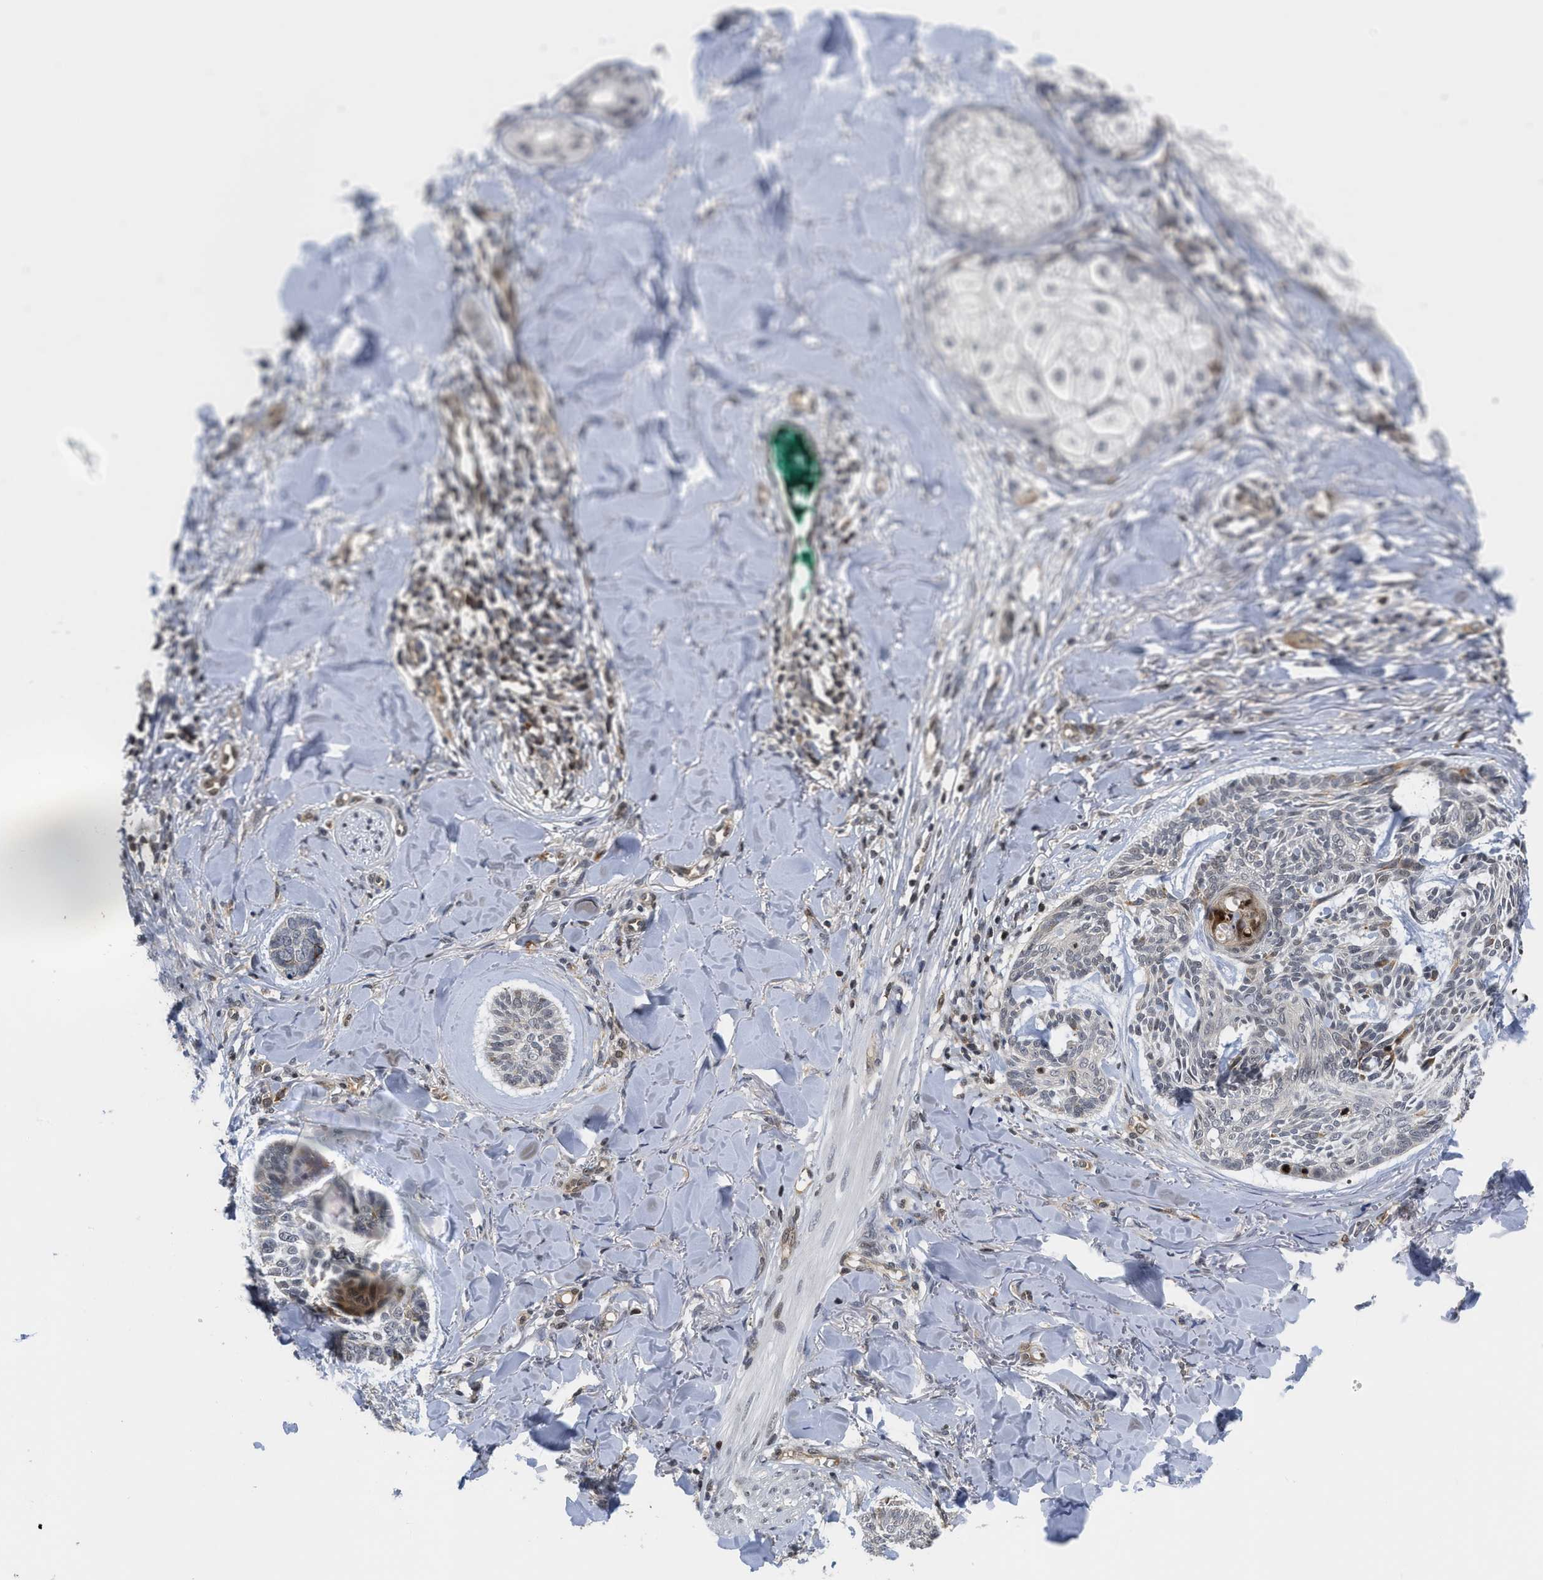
{"staining": {"intensity": "moderate", "quantity": "<25%", "location": "cytoplasmic/membranous"}, "tissue": "skin cancer", "cell_type": "Tumor cells", "image_type": "cancer", "snomed": [{"axis": "morphology", "description": "Basal cell carcinoma"}, {"axis": "topography", "description": "Skin"}], "caption": "DAB immunohistochemical staining of skin cancer shows moderate cytoplasmic/membranous protein expression in approximately <25% of tumor cells. The staining was performed using DAB (3,3'-diaminobenzidine), with brown indicating positive protein expression. Nuclei are stained blue with hematoxylin.", "gene": "HIF1A", "patient": {"sex": "male", "age": 43}}